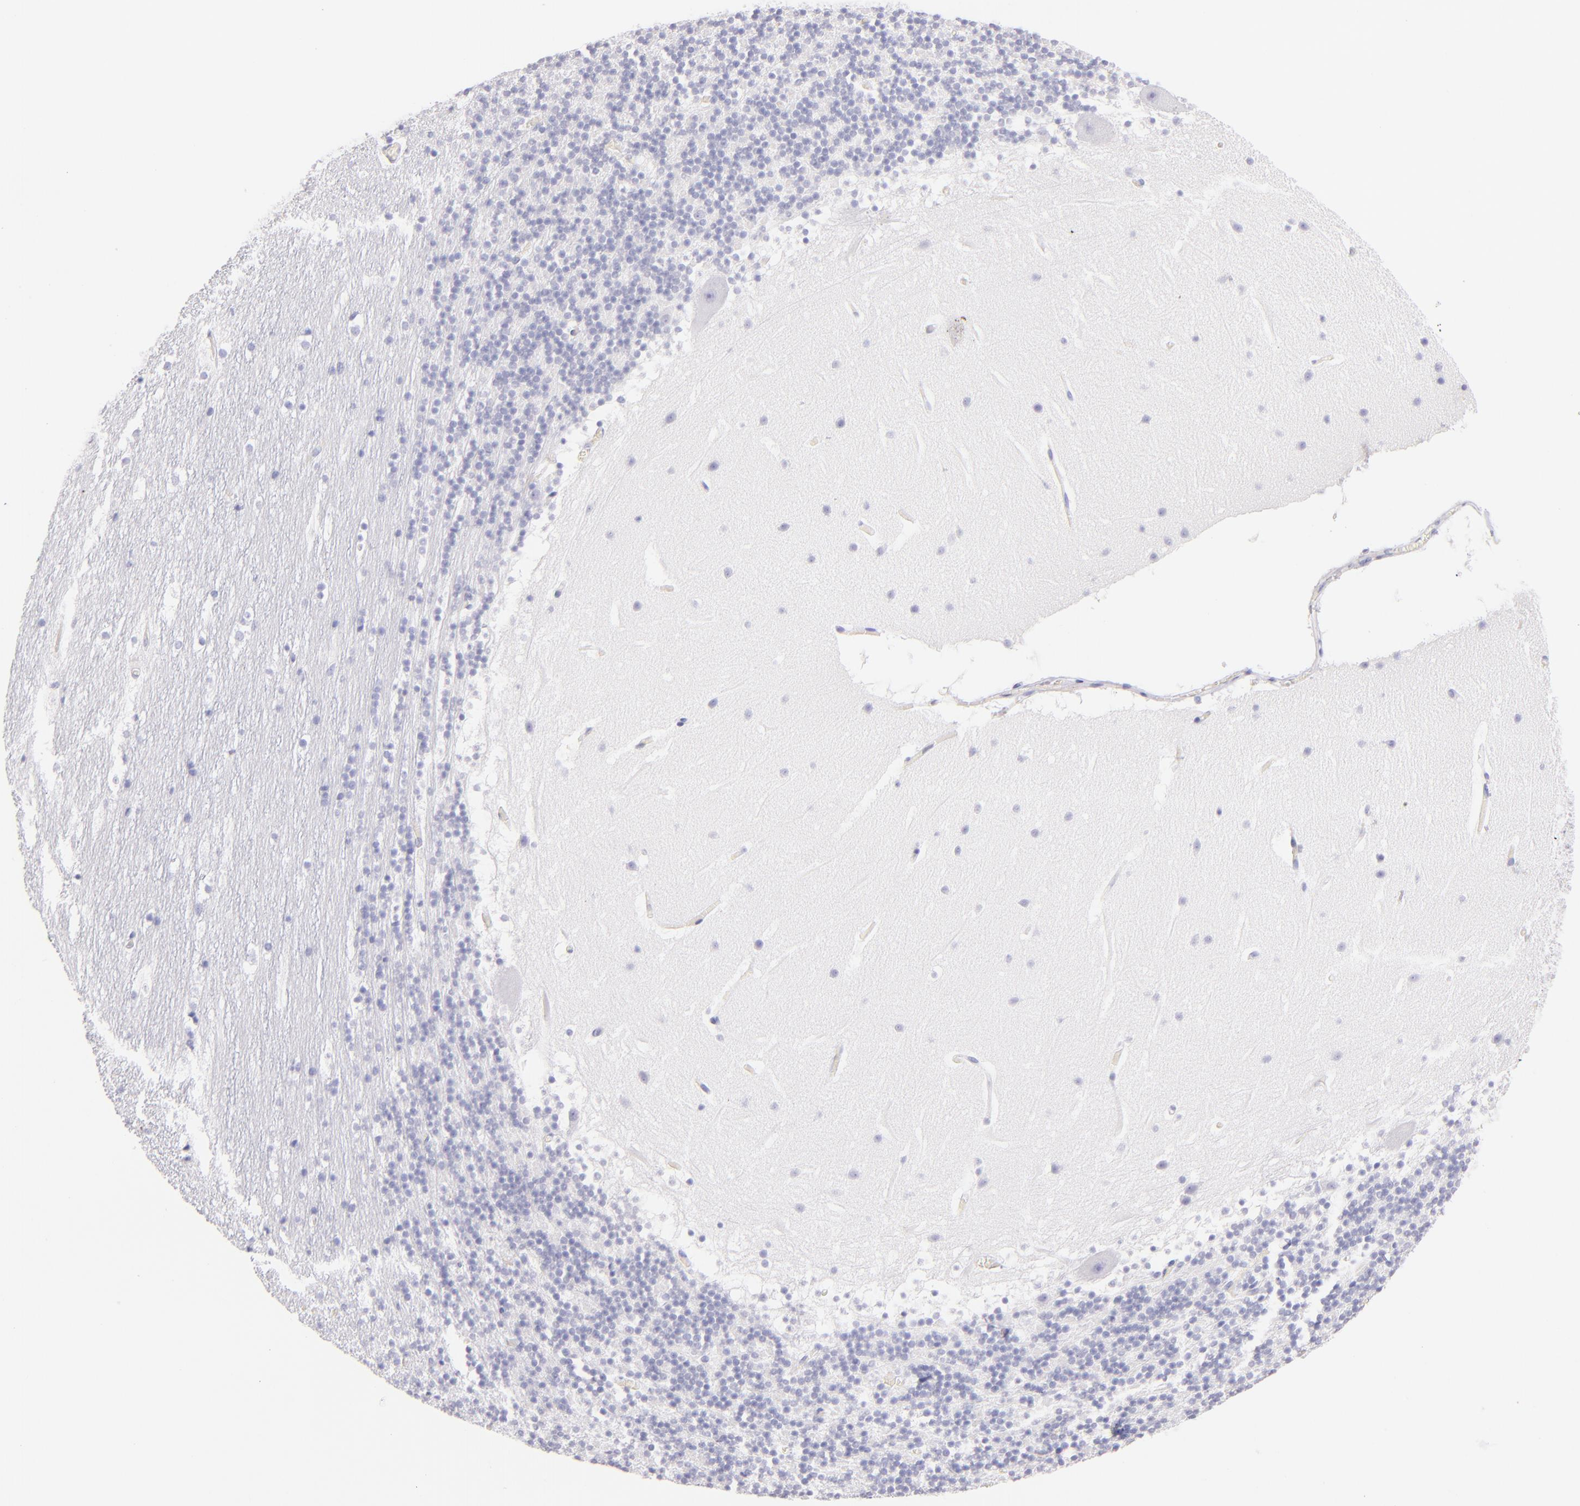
{"staining": {"intensity": "negative", "quantity": "none", "location": "none"}, "tissue": "cerebellum", "cell_type": "Cells in granular layer", "image_type": "normal", "snomed": [{"axis": "morphology", "description": "Normal tissue, NOS"}, {"axis": "topography", "description": "Cerebellum"}], "caption": "Image shows no protein staining in cells in granular layer of normal cerebellum. (DAB (3,3'-diaminobenzidine) immunohistochemistry (IHC) with hematoxylin counter stain).", "gene": "SDC1", "patient": {"sex": "male", "age": 45}}